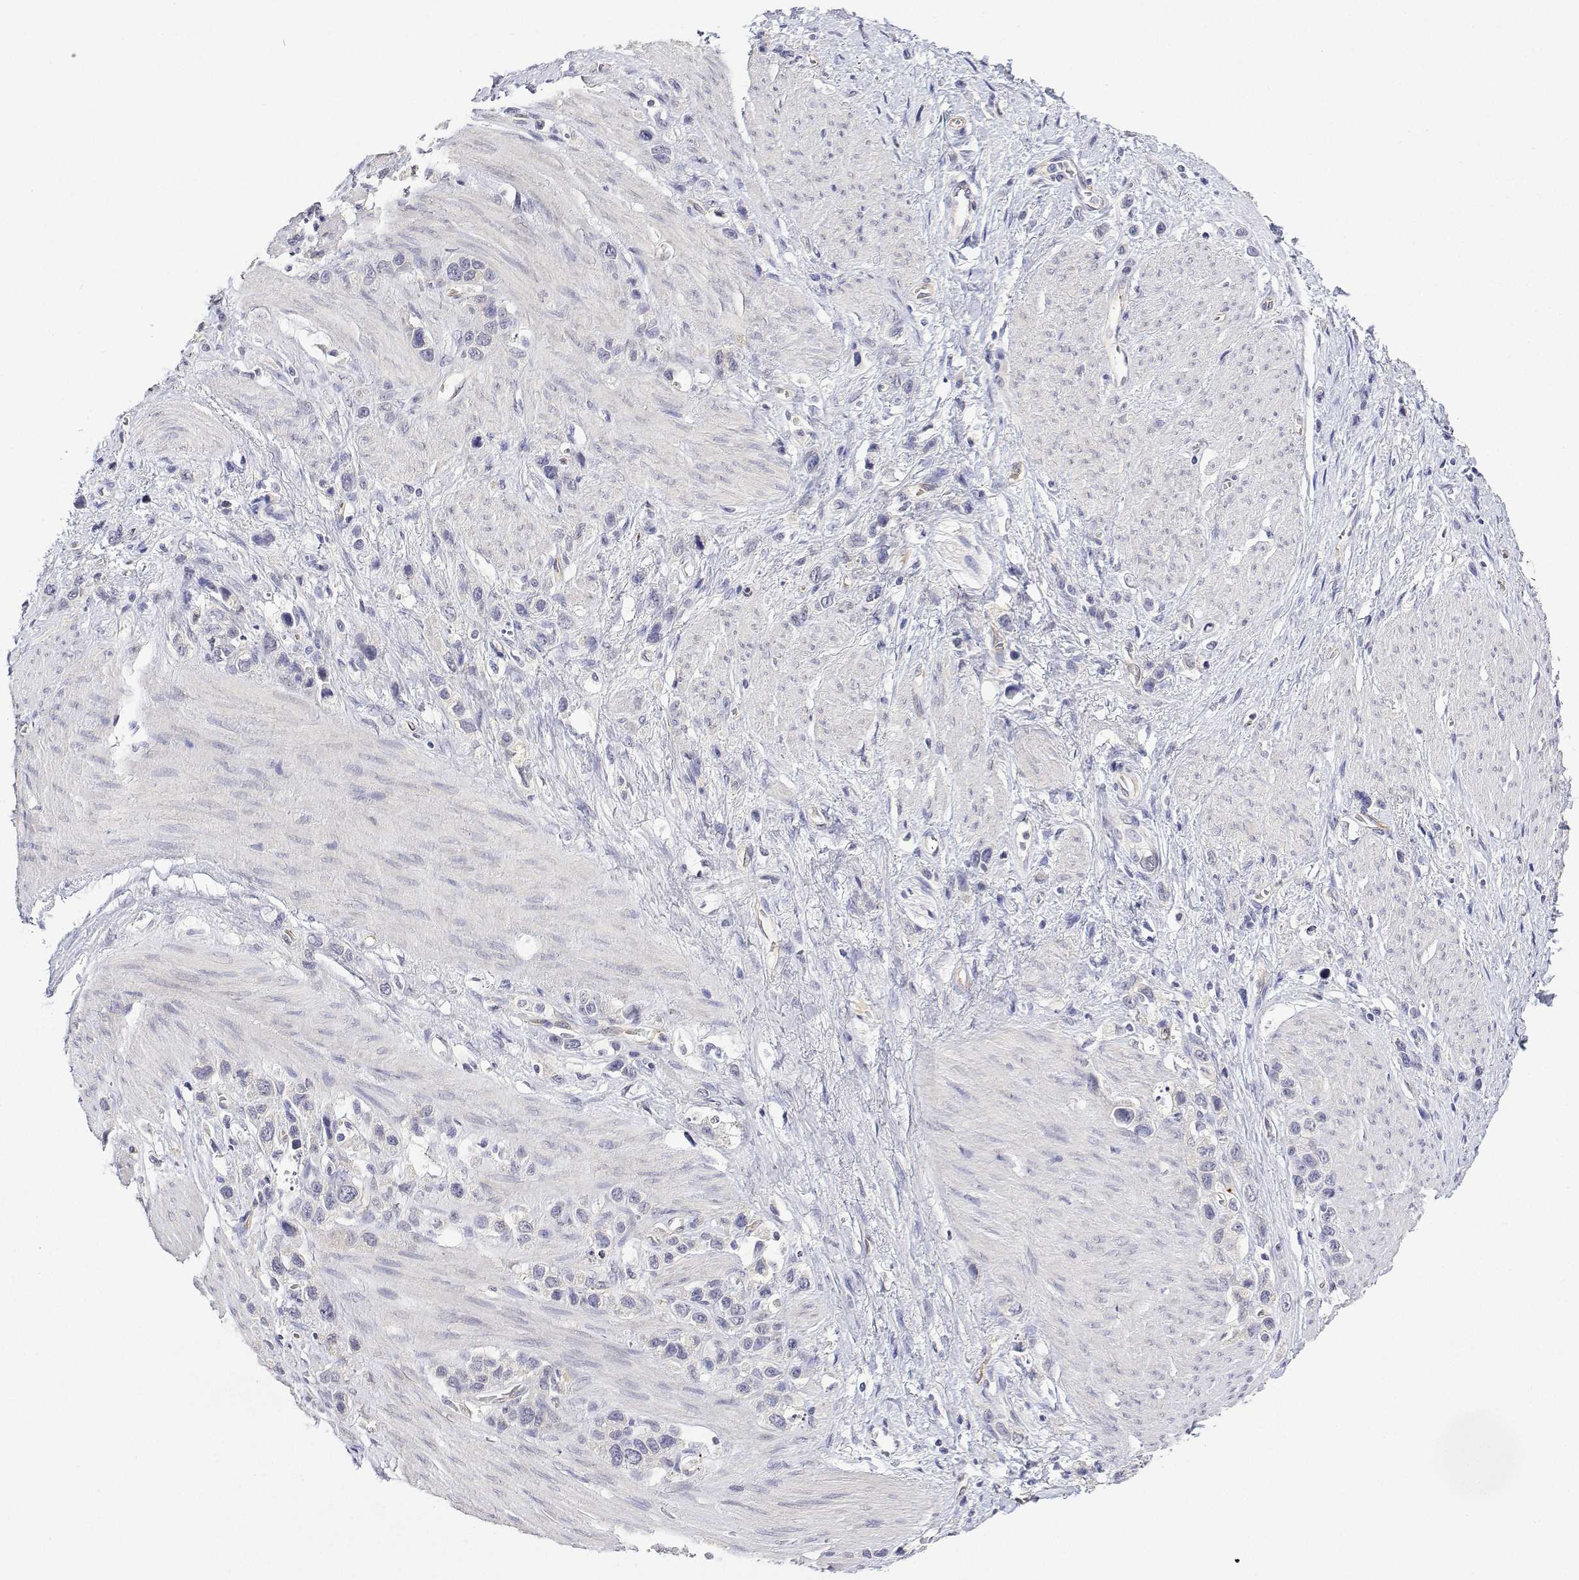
{"staining": {"intensity": "negative", "quantity": "none", "location": "none"}, "tissue": "stomach cancer", "cell_type": "Tumor cells", "image_type": "cancer", "snomed": [{"axis": "morphology", "description": "Adenocarcinoma, NOS"}, {"axis": "topography", "description": "Stomach"}], "caption": "This photomicrograph is of stomach adenocarcinoma stained with immunohistochemistry to label a protein in brown with the nuclei are counter-stained blue. There is no positivity in tumor cells.", "gene": "PLCB1", "patient": {"sex": "female", "age": 65}}